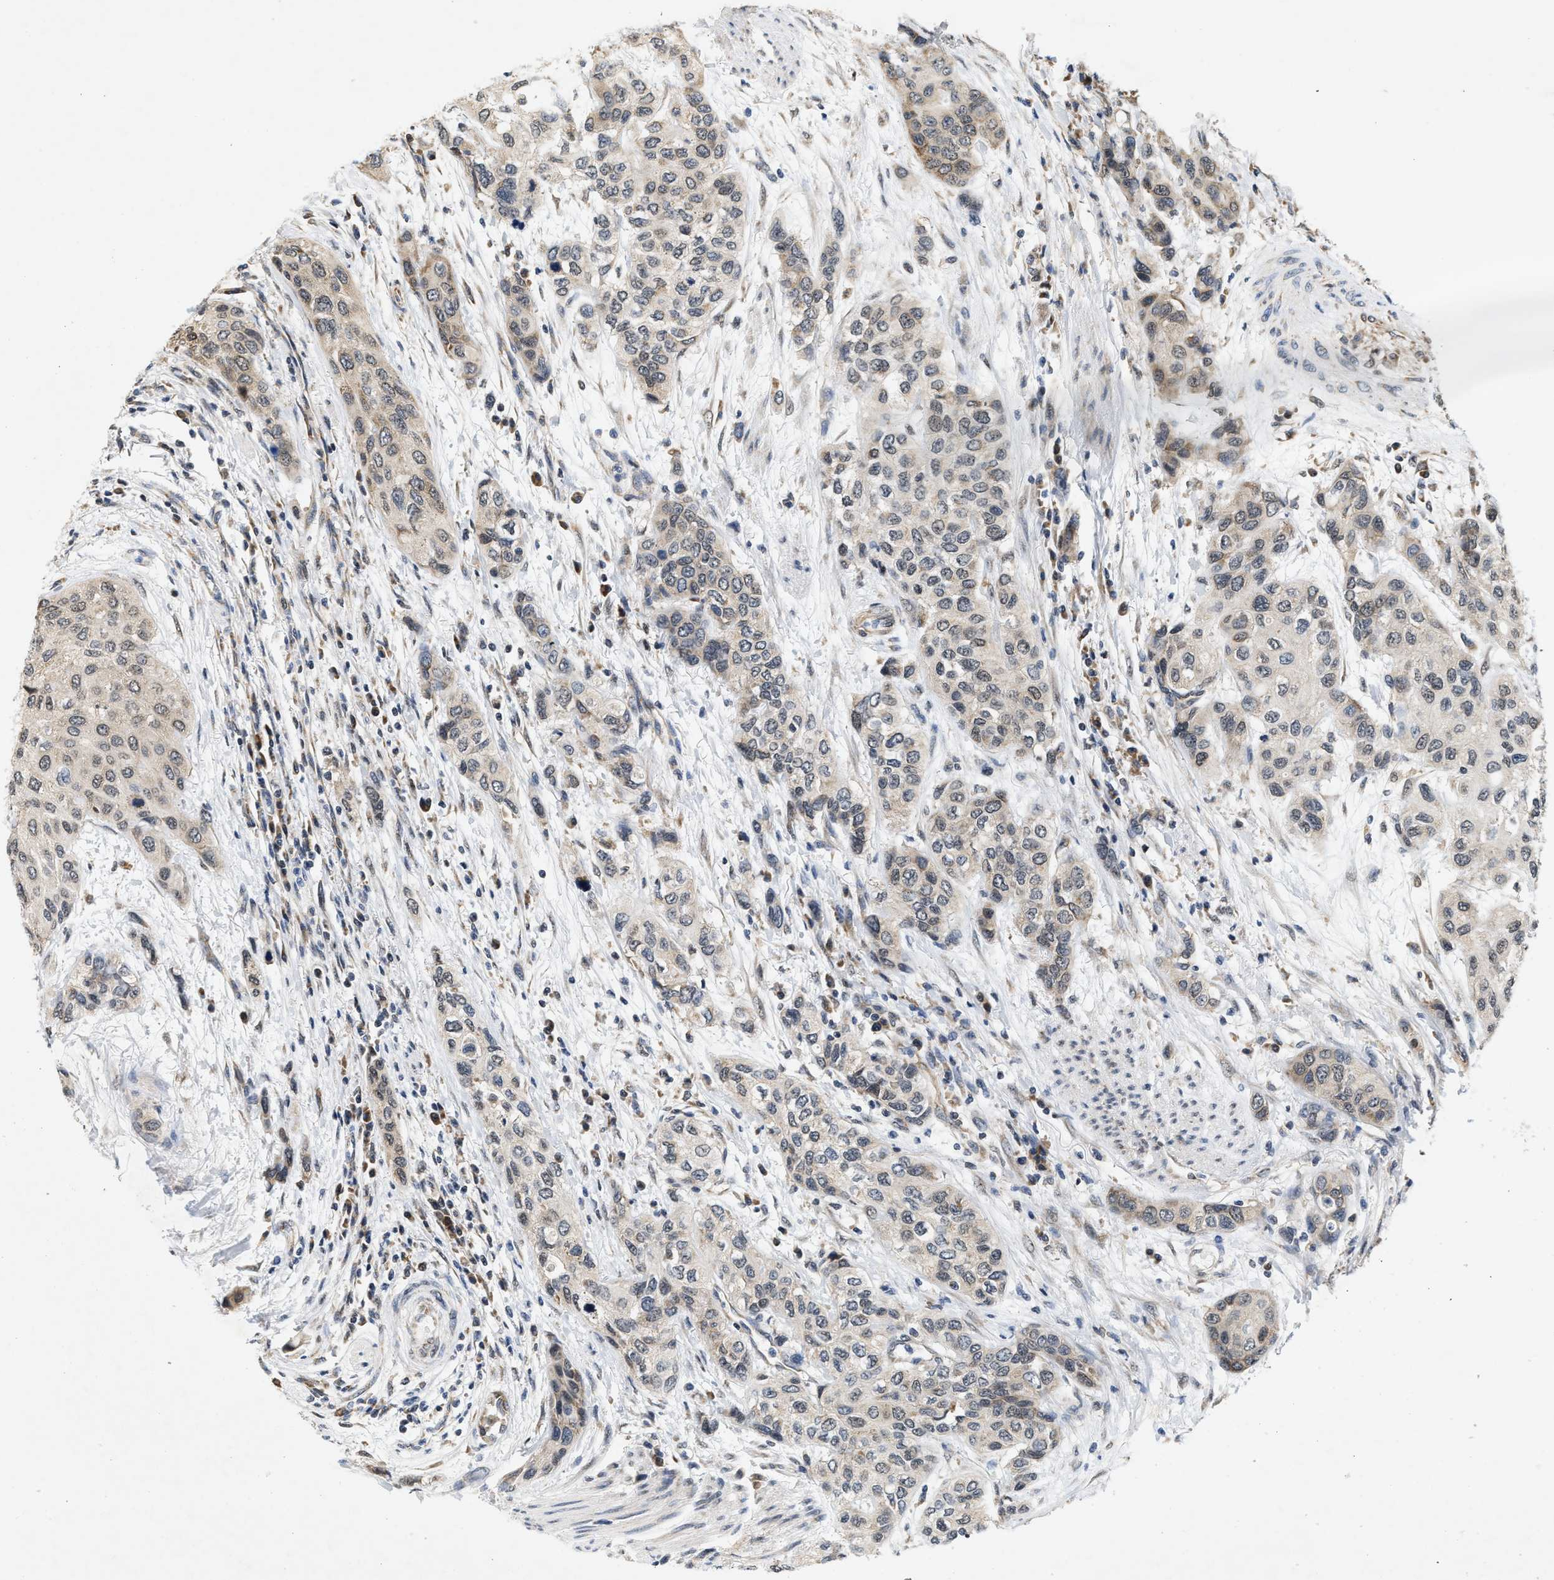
{"staining": {"intensity": "weak", "quantity": "25%-75%", "location": "cytoplasmic/membranous"}, "tissue": "urothelial cancer", "cell_type": "Tumor cells", "image_type": "cancer", "snomed": [{"axis": "morphology", "description": "Urothelial carcinoma, High grade"}, {"axis": "topography", "description": "Urinary bladder"}], "caption": "Immunohistochemical staining of human high-grade urothelial carcinoma reveals weak cytoplasmic/membranous protein expression in about 25%-75% of tumor cells.", "gene": "GIGYF1", "patient": {"sex": "female", "age": 56}}